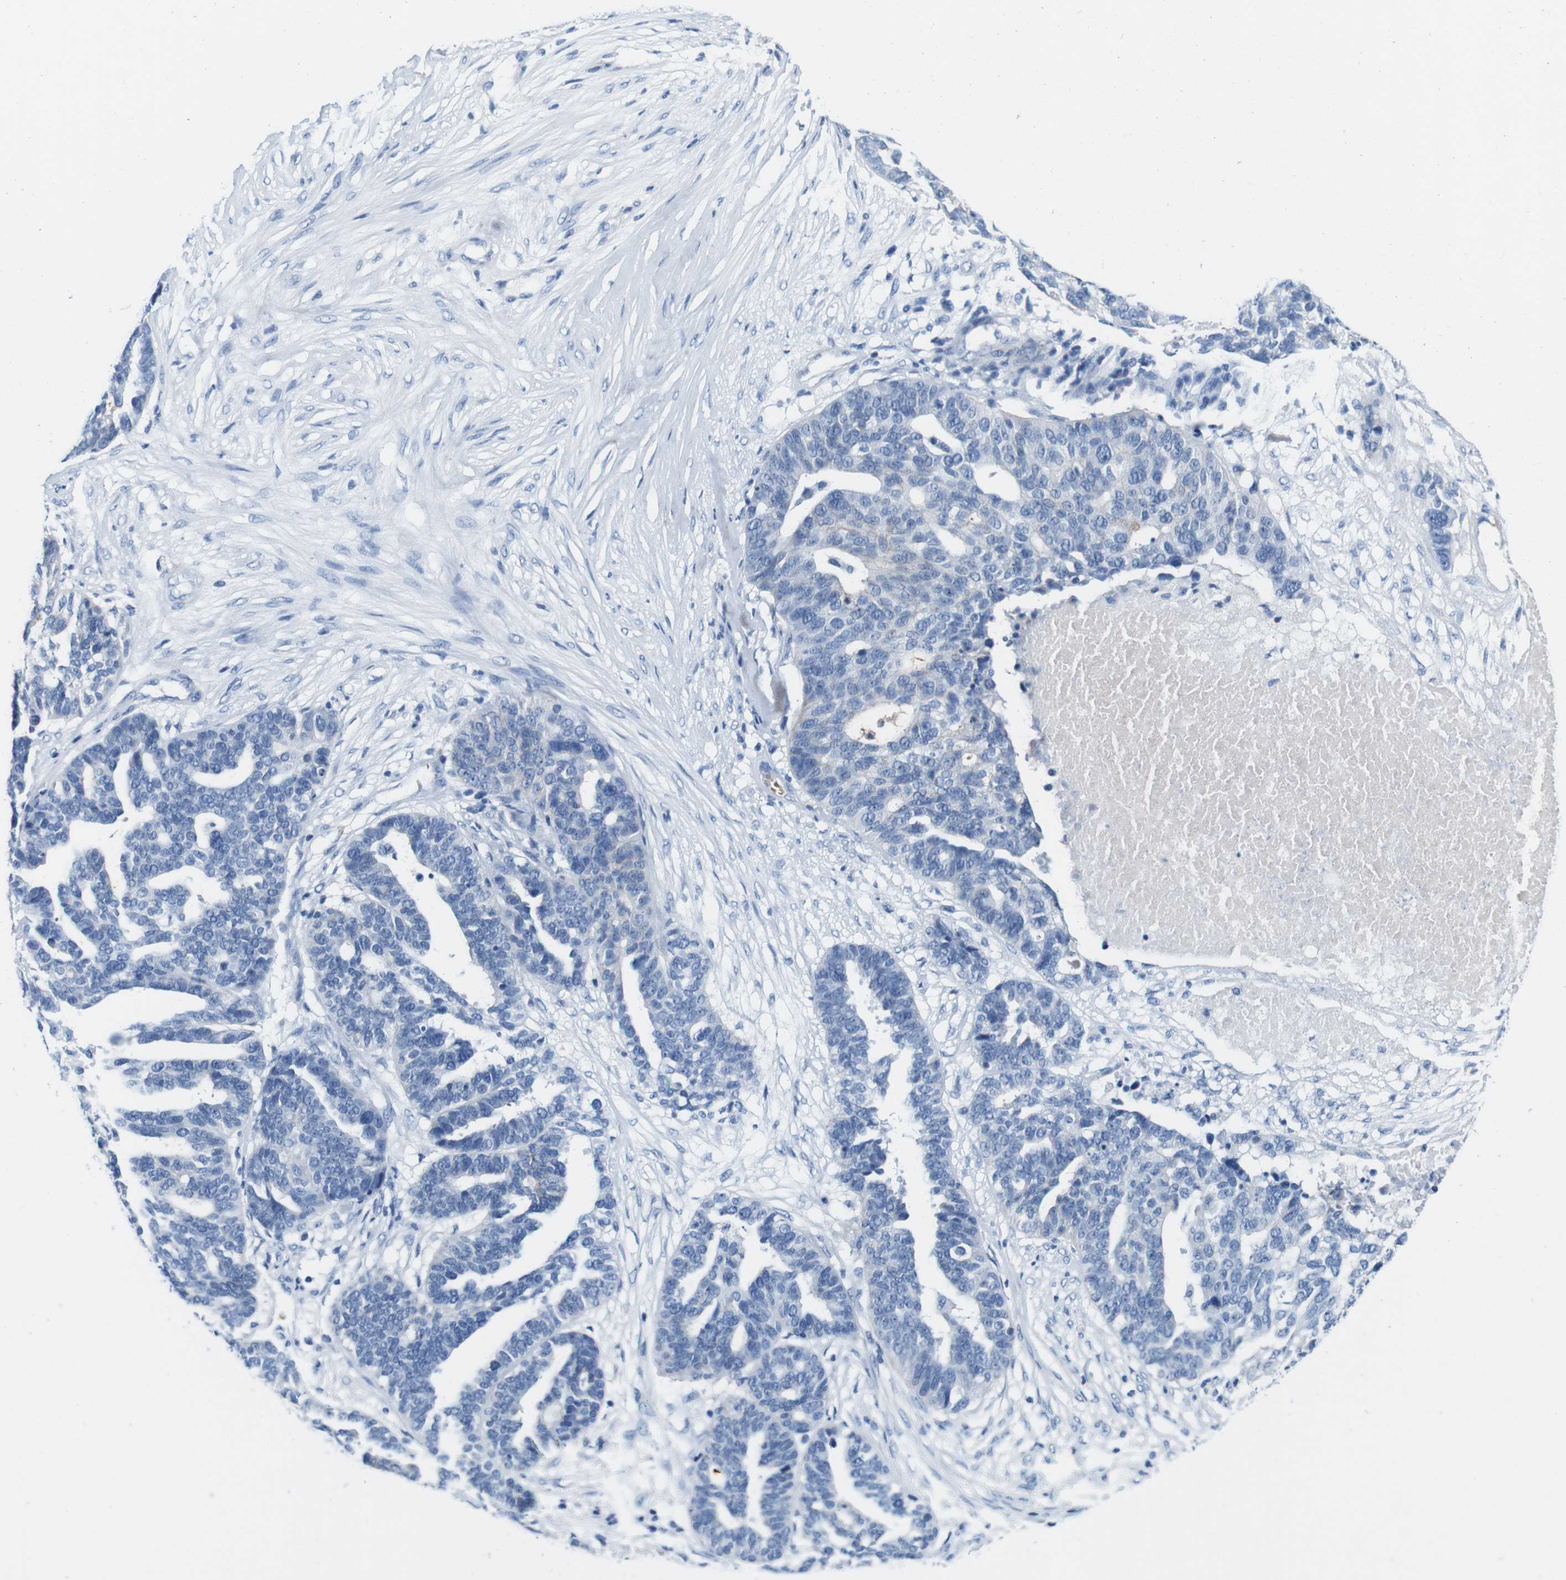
{"staining": {"intensity": "negative", "quantity": "none", "location": "none"}, "tissue": "ovarian cancer", "cell_type": "Tumor cells", "image_type": "cancer", "snomed": [{"axis": "morphology", "description": "Cystadenocarcinoma, serous, NOS"}, {"axis": "topography", "description": "Ovary"}], "caption": "Immunohistochemical staining of ovarian cancer (serous cystadenocarcinoma) reveals no significant expression in tumor cells.", "gene": "IGSF8", "patient": {"sex": "female", "age": 59}}